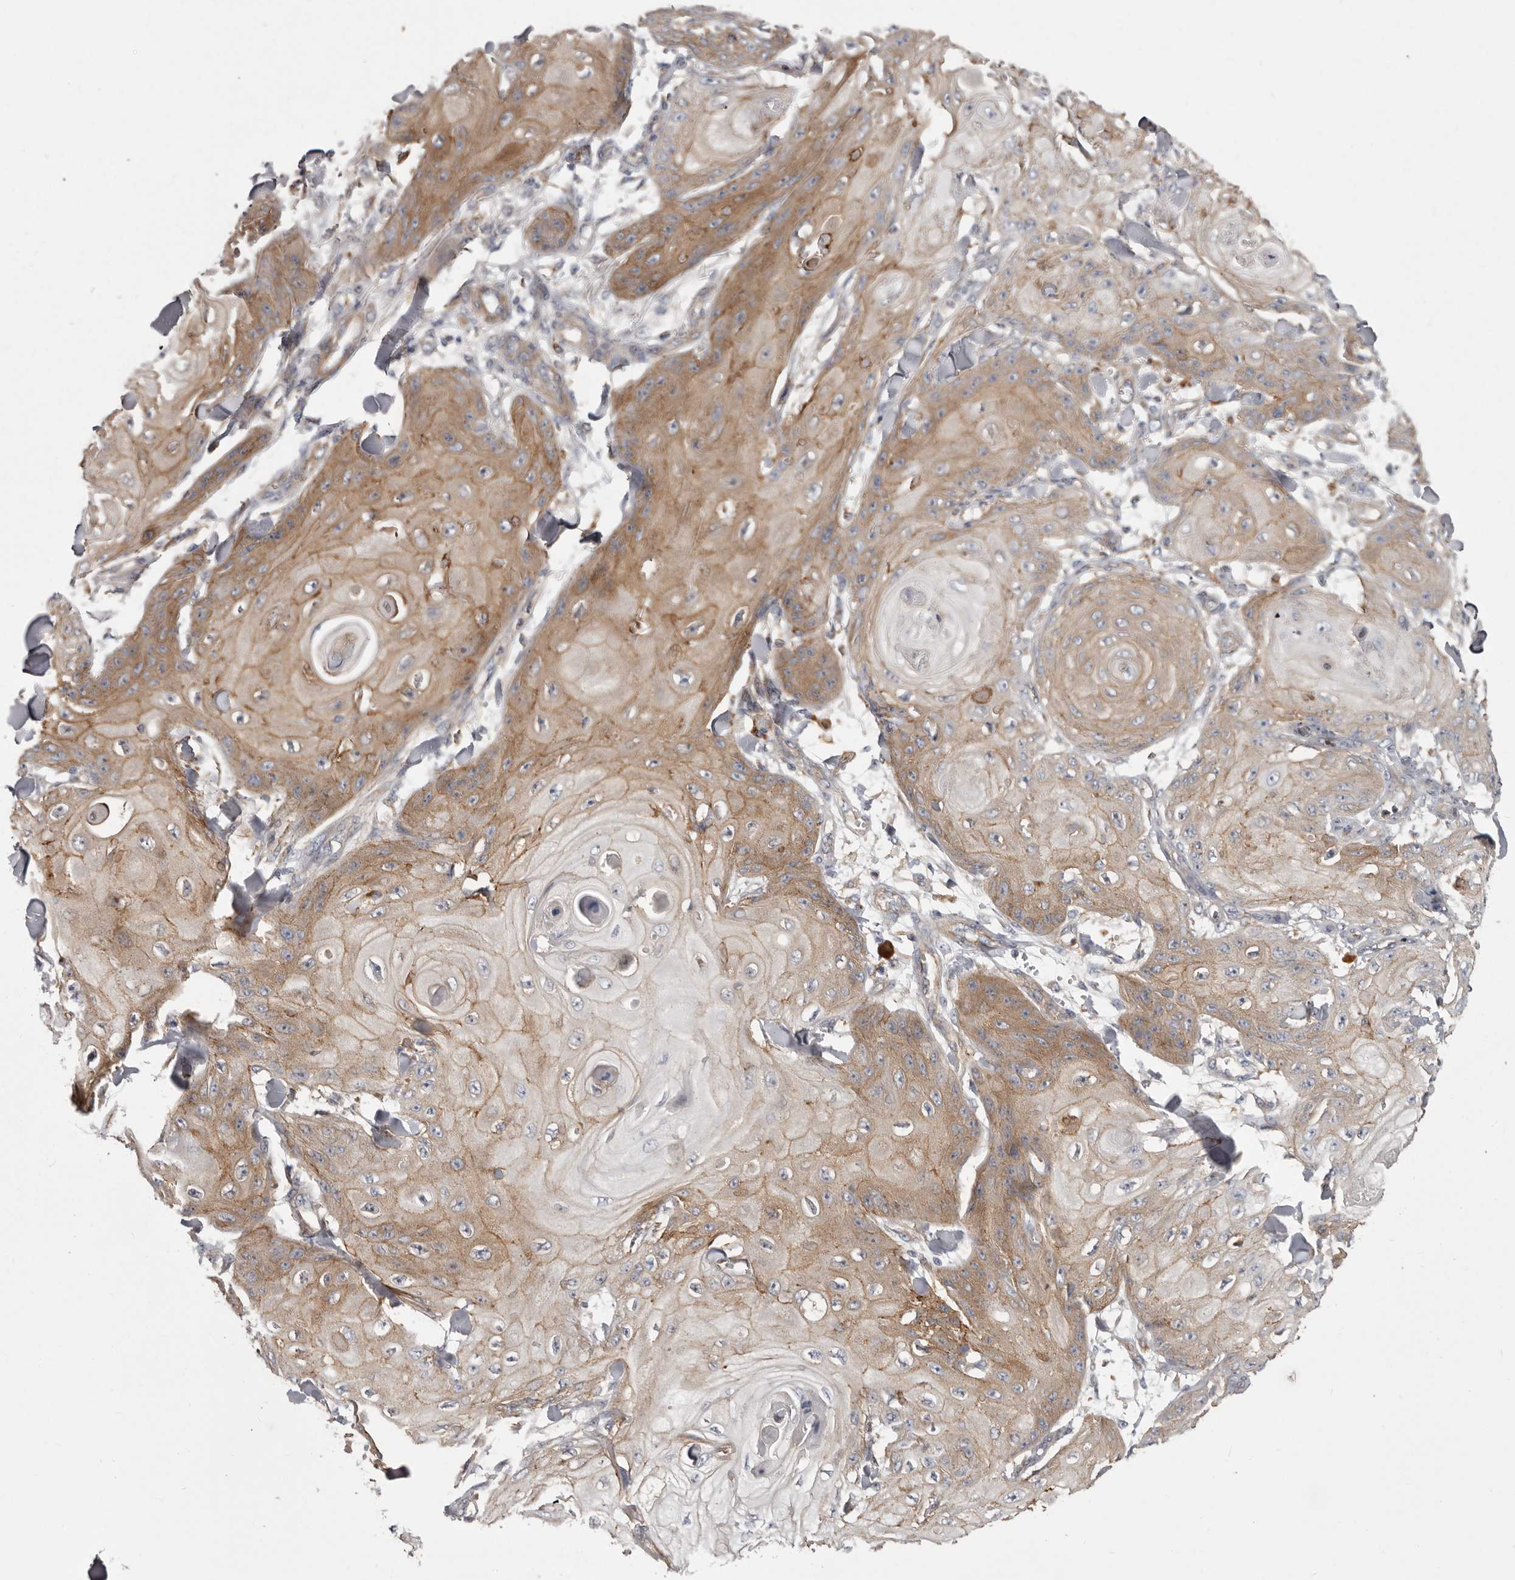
{"staining": {"intensity": "moderate", "quantity": ">75%", "location": "cytoplasmic/membranous"}, "tissue": "skin cancer", "cell_type": "Tumor cells", "image_type": "cancer", "snomed": [{"axis": "morphology", "description": "Squamous cell carcinoma, NOS"}, {"axis": "topography", "description": "Skin"}], "caption": "Protein analysis of skin cancer (squamous cell carcinoma) tissue reveals moderate cytoplasmic/membranous expression in about >75% of tumor cells.", "gene": "ENAH", "patient": {"sex": "male", "age": 74}}